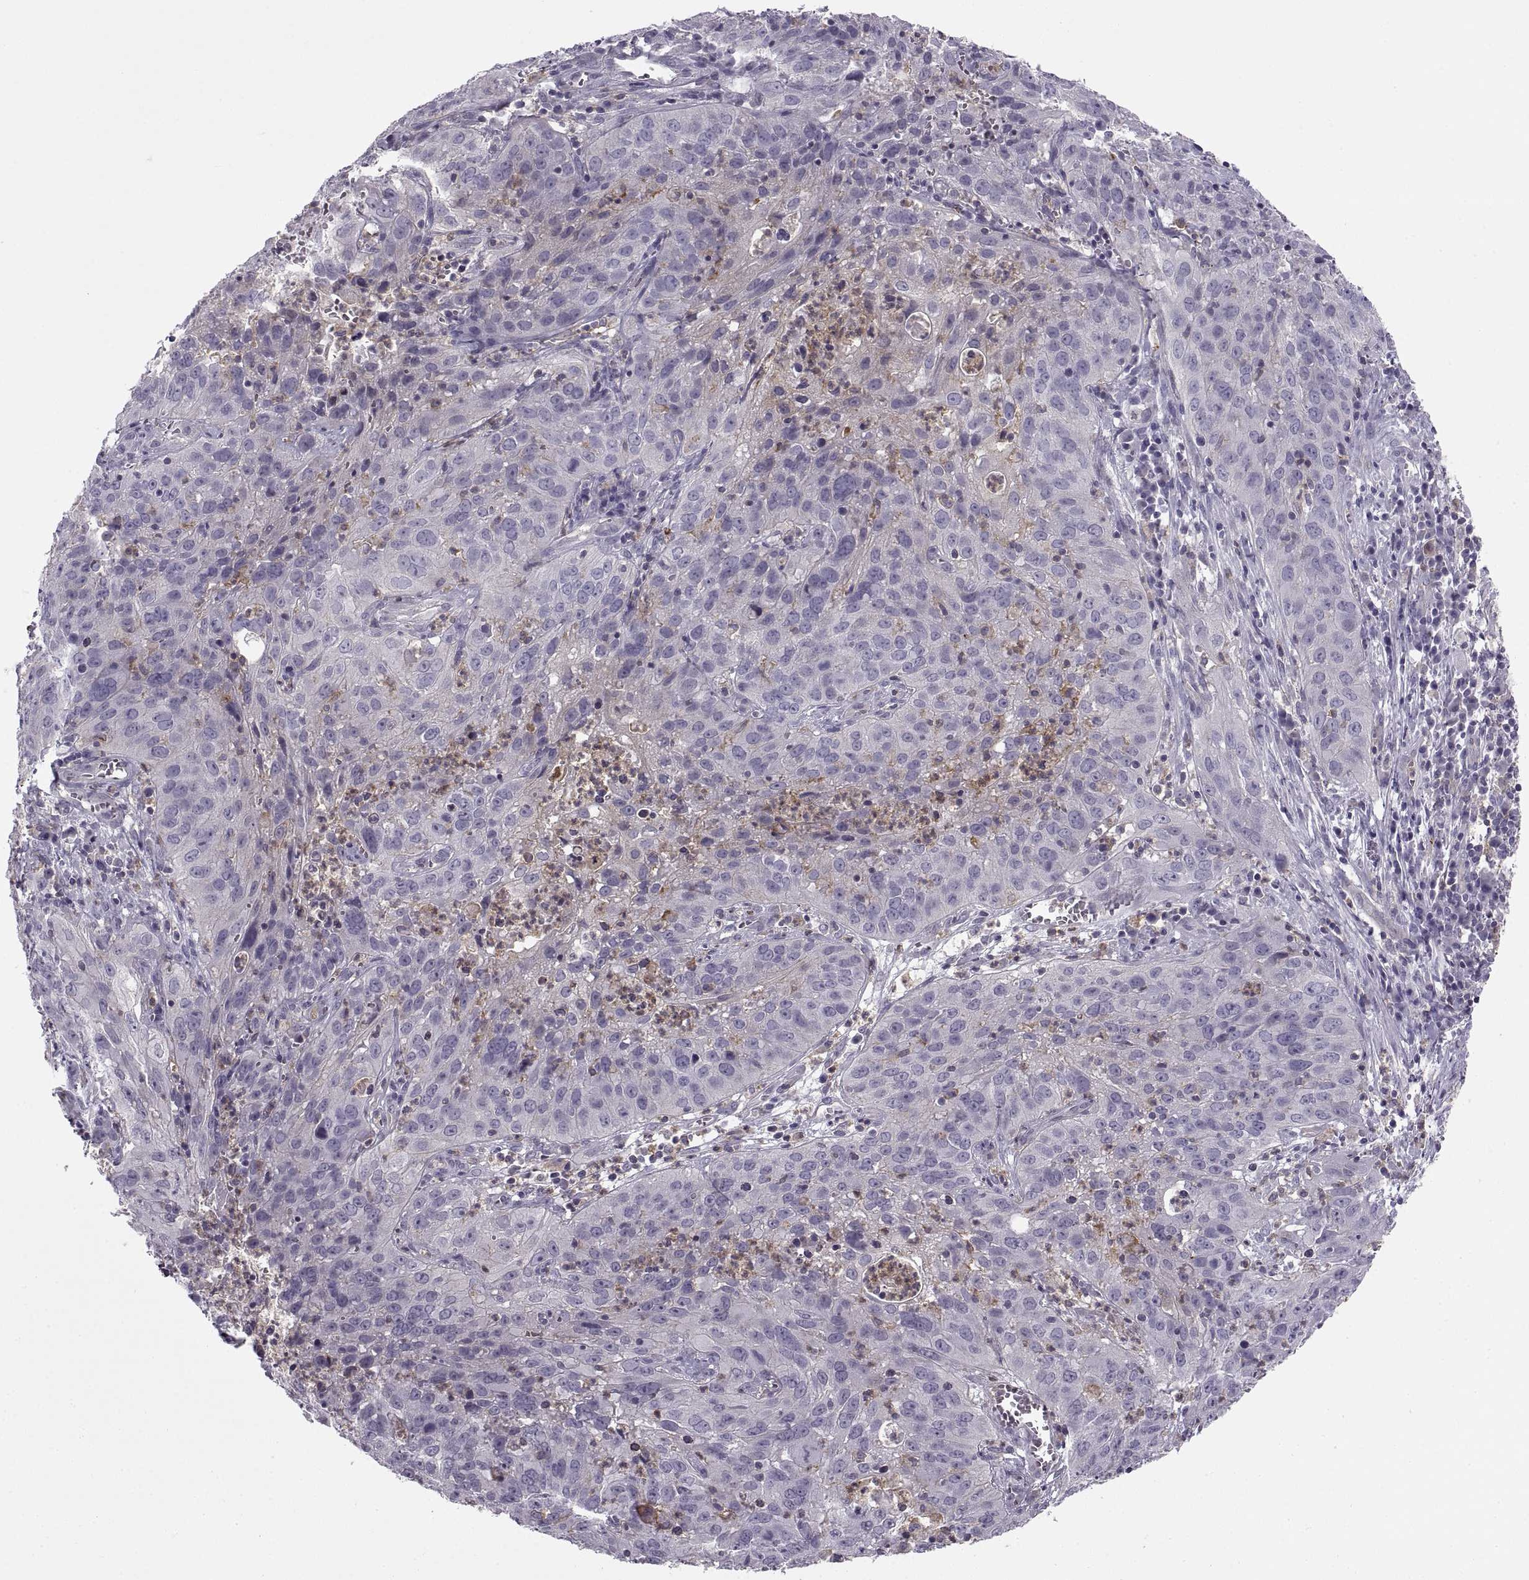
{"staining": {"intensity": "negative", "quantity": "none", "location": "none"}, "tissue": "cervical cancer", "cell_type": "Tumor cells", "image_type": "cancer", "snomed": [{"axis": "morphology", "description": "Squamous cell carcinoma, NOS"}, {"axis": "topography", "description": "Cervix"}], "caption": "A high-resolution micrograph shows immunohistochemistry (IHC) staining of cervical squamous cell carcinoma, which displays no significant expression in tumor cells.", "gene": "RALB", "patient": {"sex": "female", "age": 32}}